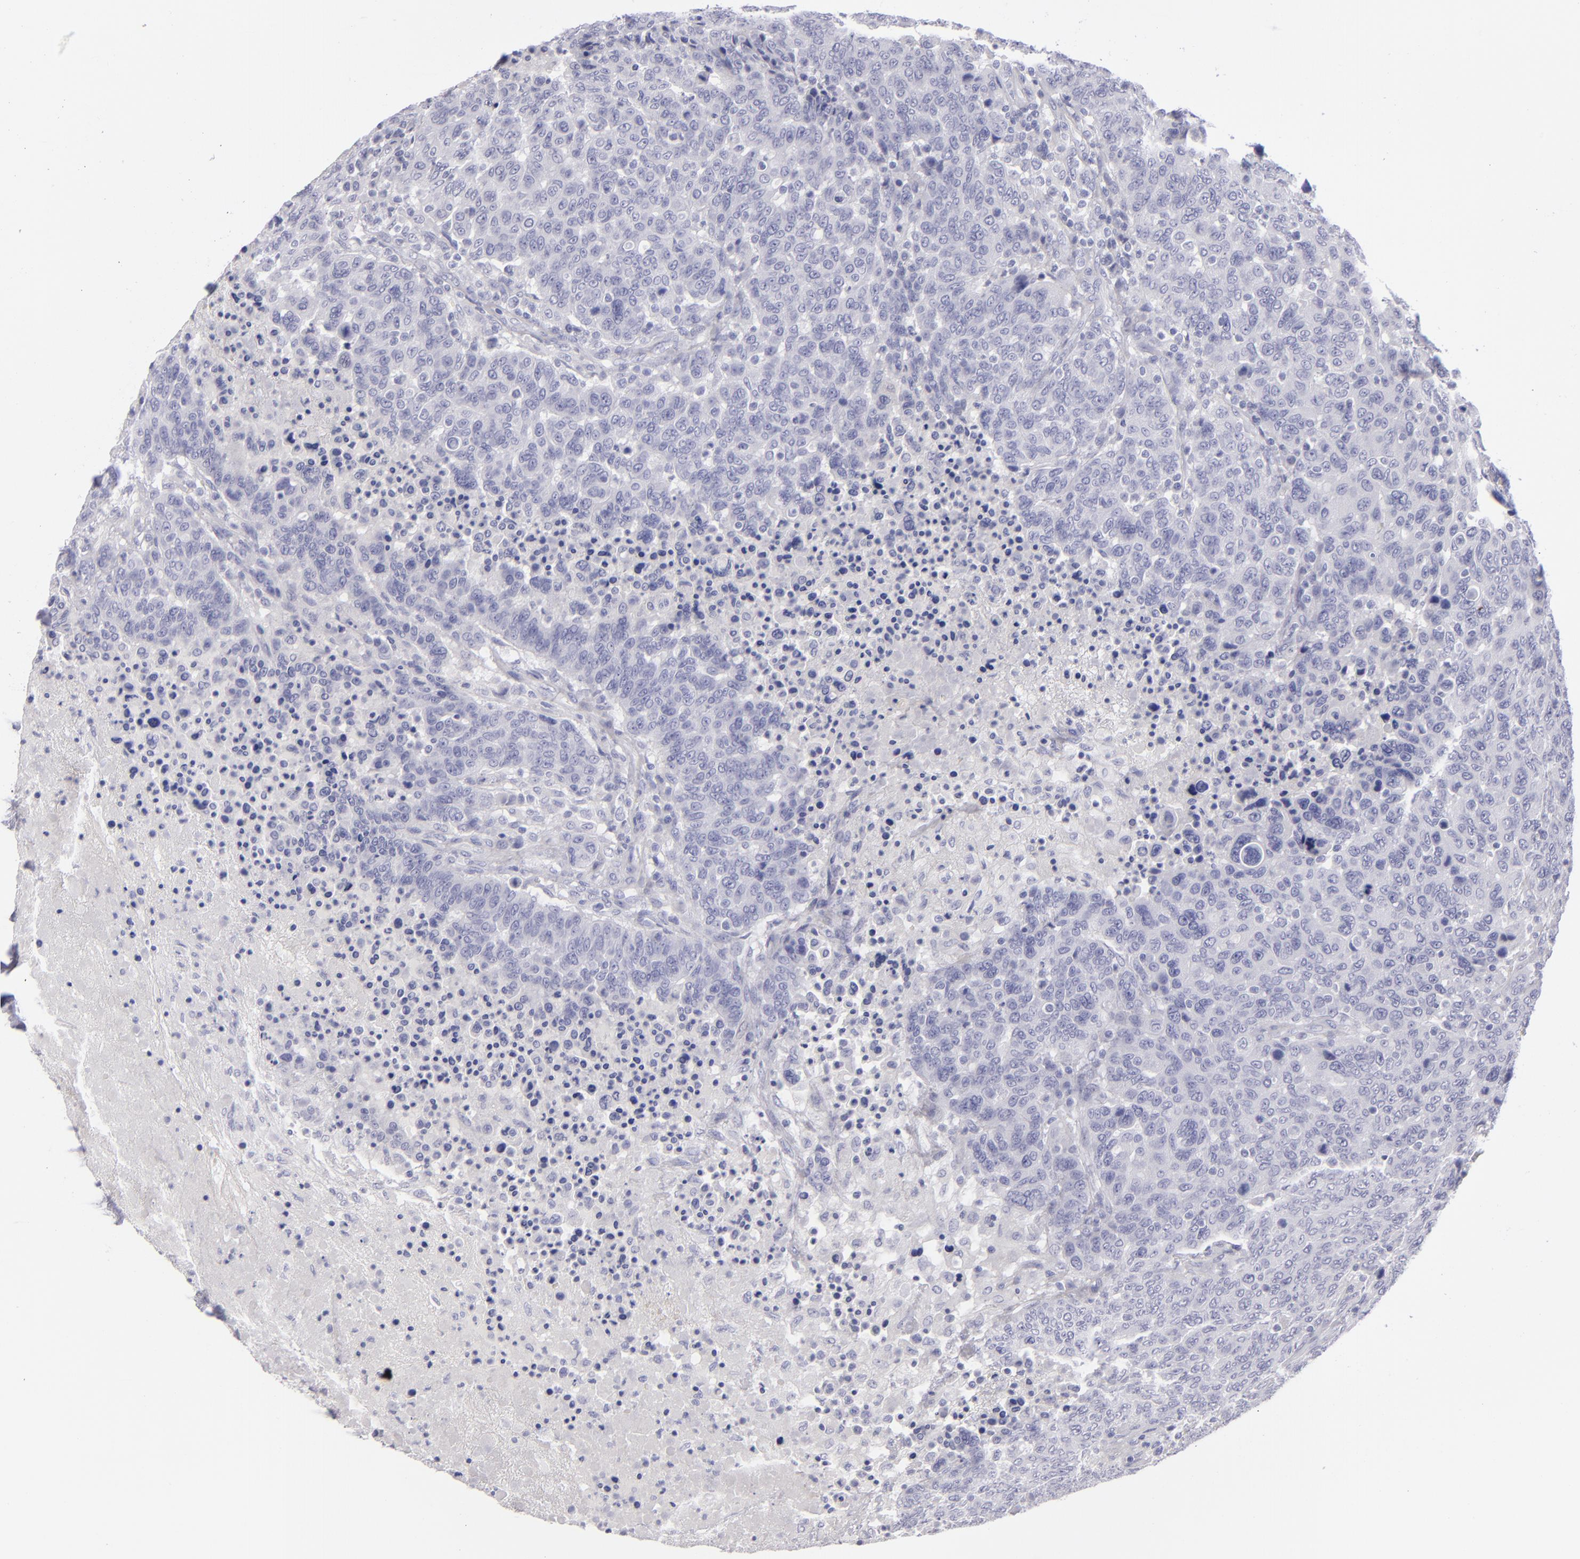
{"staining": {"intensity": "negative", "quantity": "none", "location": "none"}, "tissue": "breast cancer", "cell_type": "Tumor cells", "image_type": "cancer", "snomed": [{"axis": "morphology", "description": "Duct carcinoma"}, {"axis": "topography", "description": "Breast"}], "caption": "Breast cancer (infiltrating ductal carcinoma) stained for a protein using IHC shows no positivity tumor cells.", "gene": "CD22", "patient": {"sex": "female", "age": 37}}